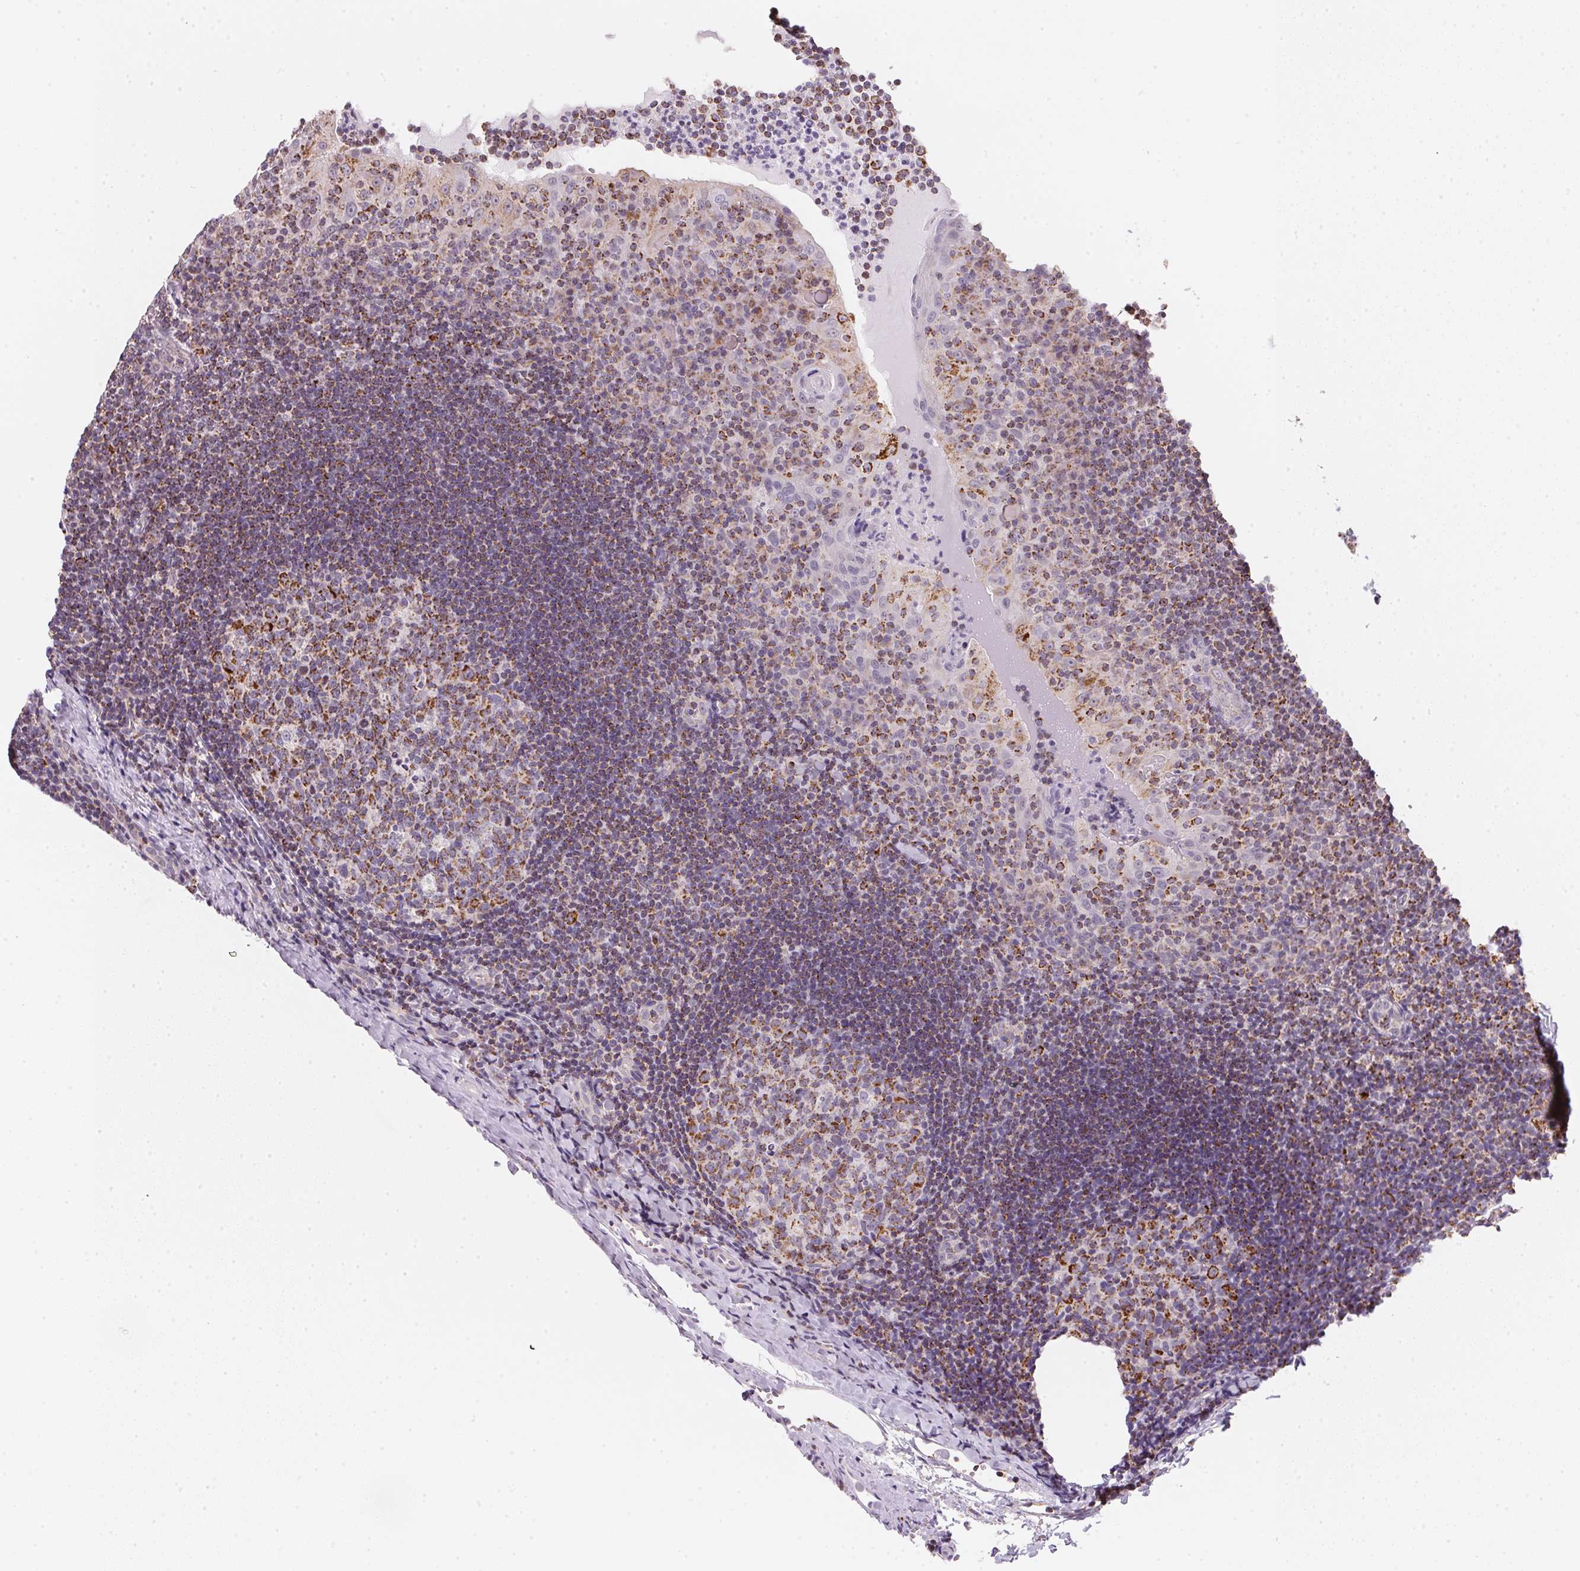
{"staining": {"intensity": "moderate", "quantity": "25%-75%", "location": "cytoplasmic/membranous"}, "tissue": "tonsil", "cell_type": "Germinal center cells", "image_type": "normal", "snomed": [{"axis": "morphology", "description": "Normal tissue, NOS"}, {"axis": "topography", "description": "Tonsil"}], "caption": "Germinal center cells reveal medium levels of moderate cytoplasmic/membranous expression in about 25%-75% of cells in normal tonsil. (DAB = brown stain, brightfield microscopy at high magnification).", "gene": "GIPC2", "patient": {"sex": "male", "age": 17}}